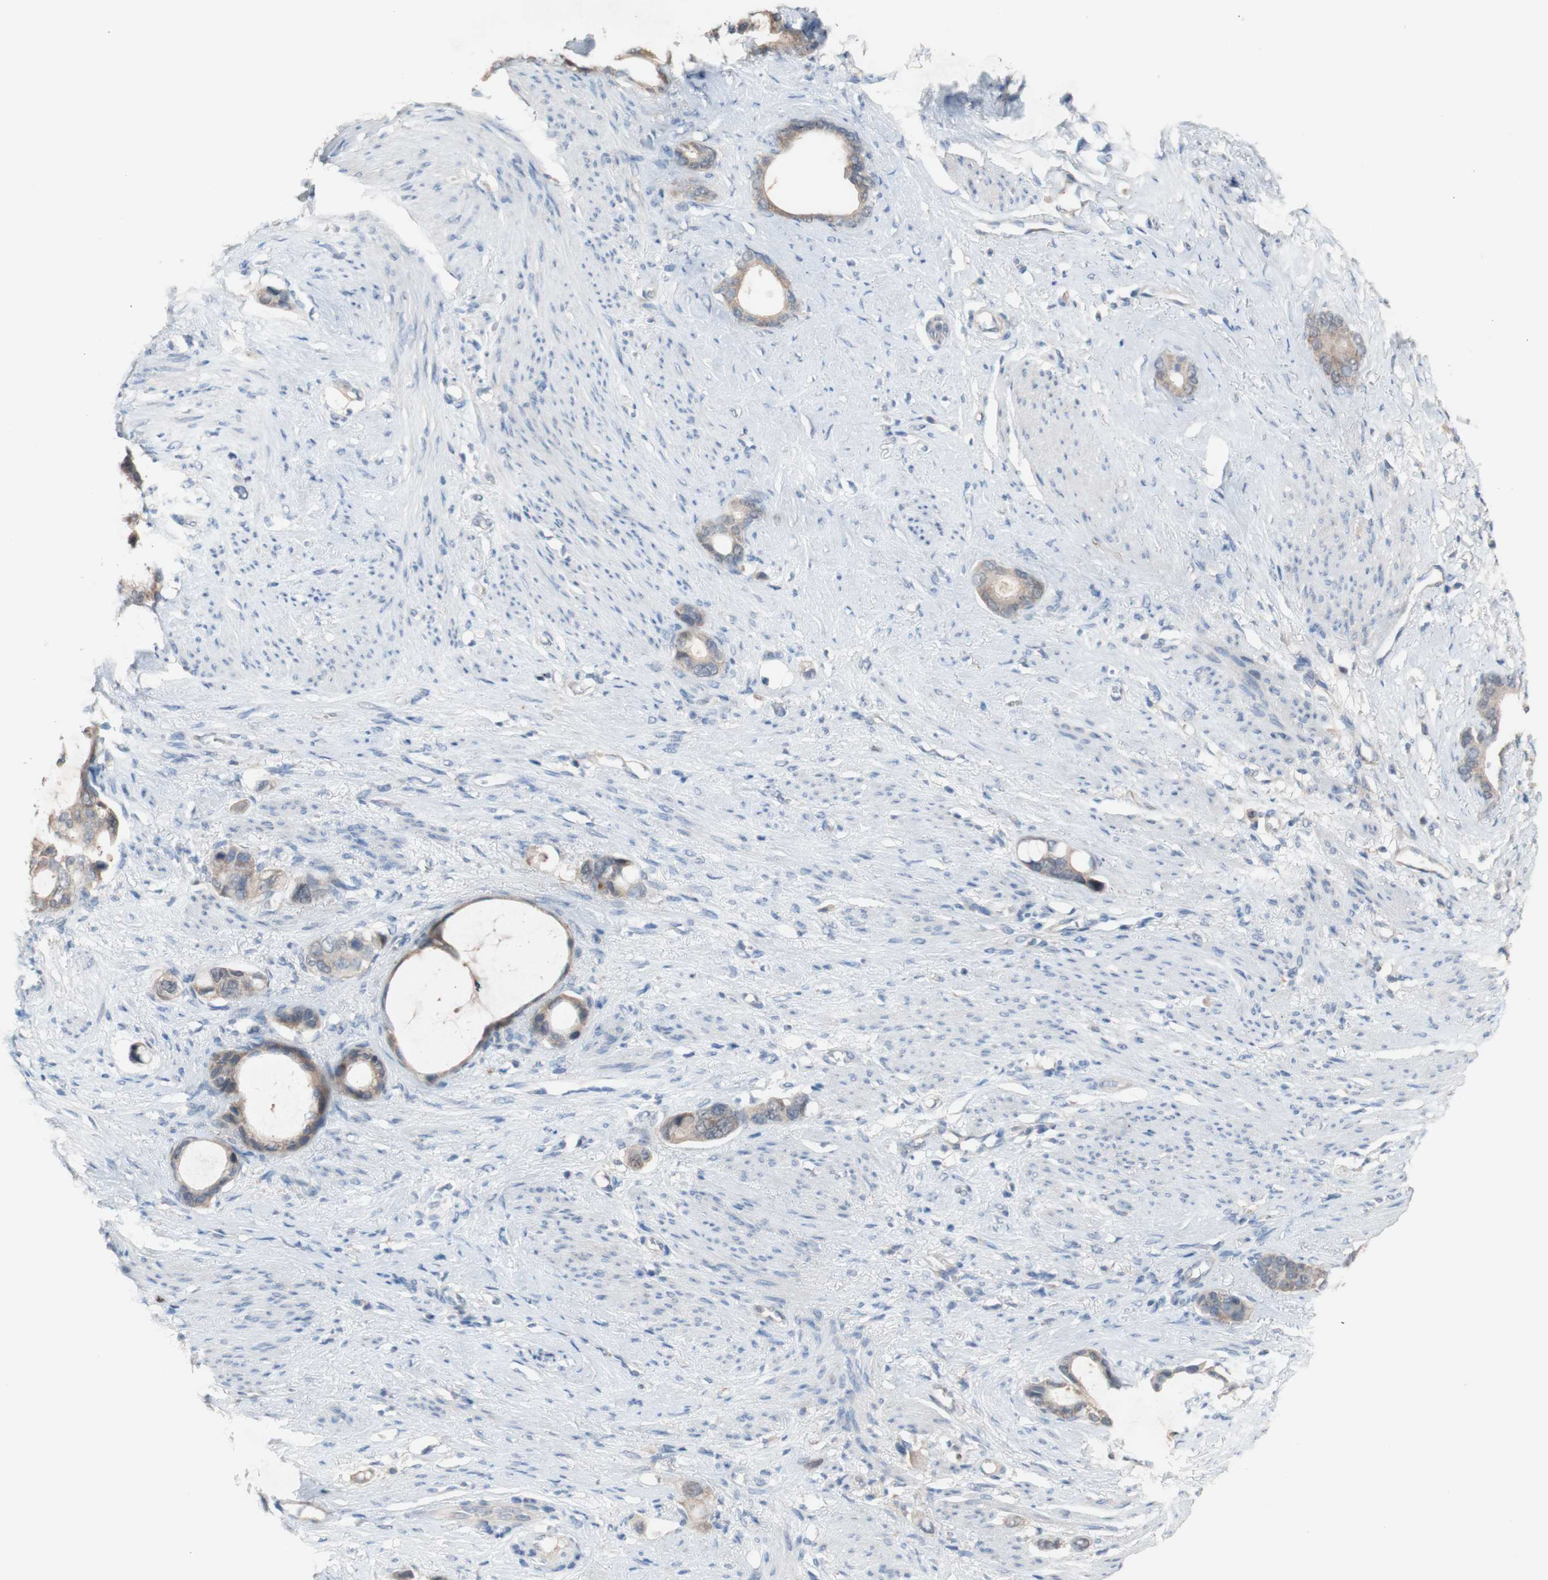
{"staining": {"intensity": "weak", "quantity": ">75%", "location": "cytoplasmic/membranous"}, "tissue": "stomach cancer", "cell_type": "Tumor cells", "image_type": "cancer", "snomed": [{"axis": "morphology", "description": "Adenocarcinoma, NOS"}, {"axis": "topography", "description": "Stomach"}], "caption": "Tumor cells show low levels of weak cytoplasmic/membranous positivity in approximately >75% of cells in stomach cancer (adenocarcinoma).", "gene": "PEX2", "patient": {"sex": "female", "age": 75}}